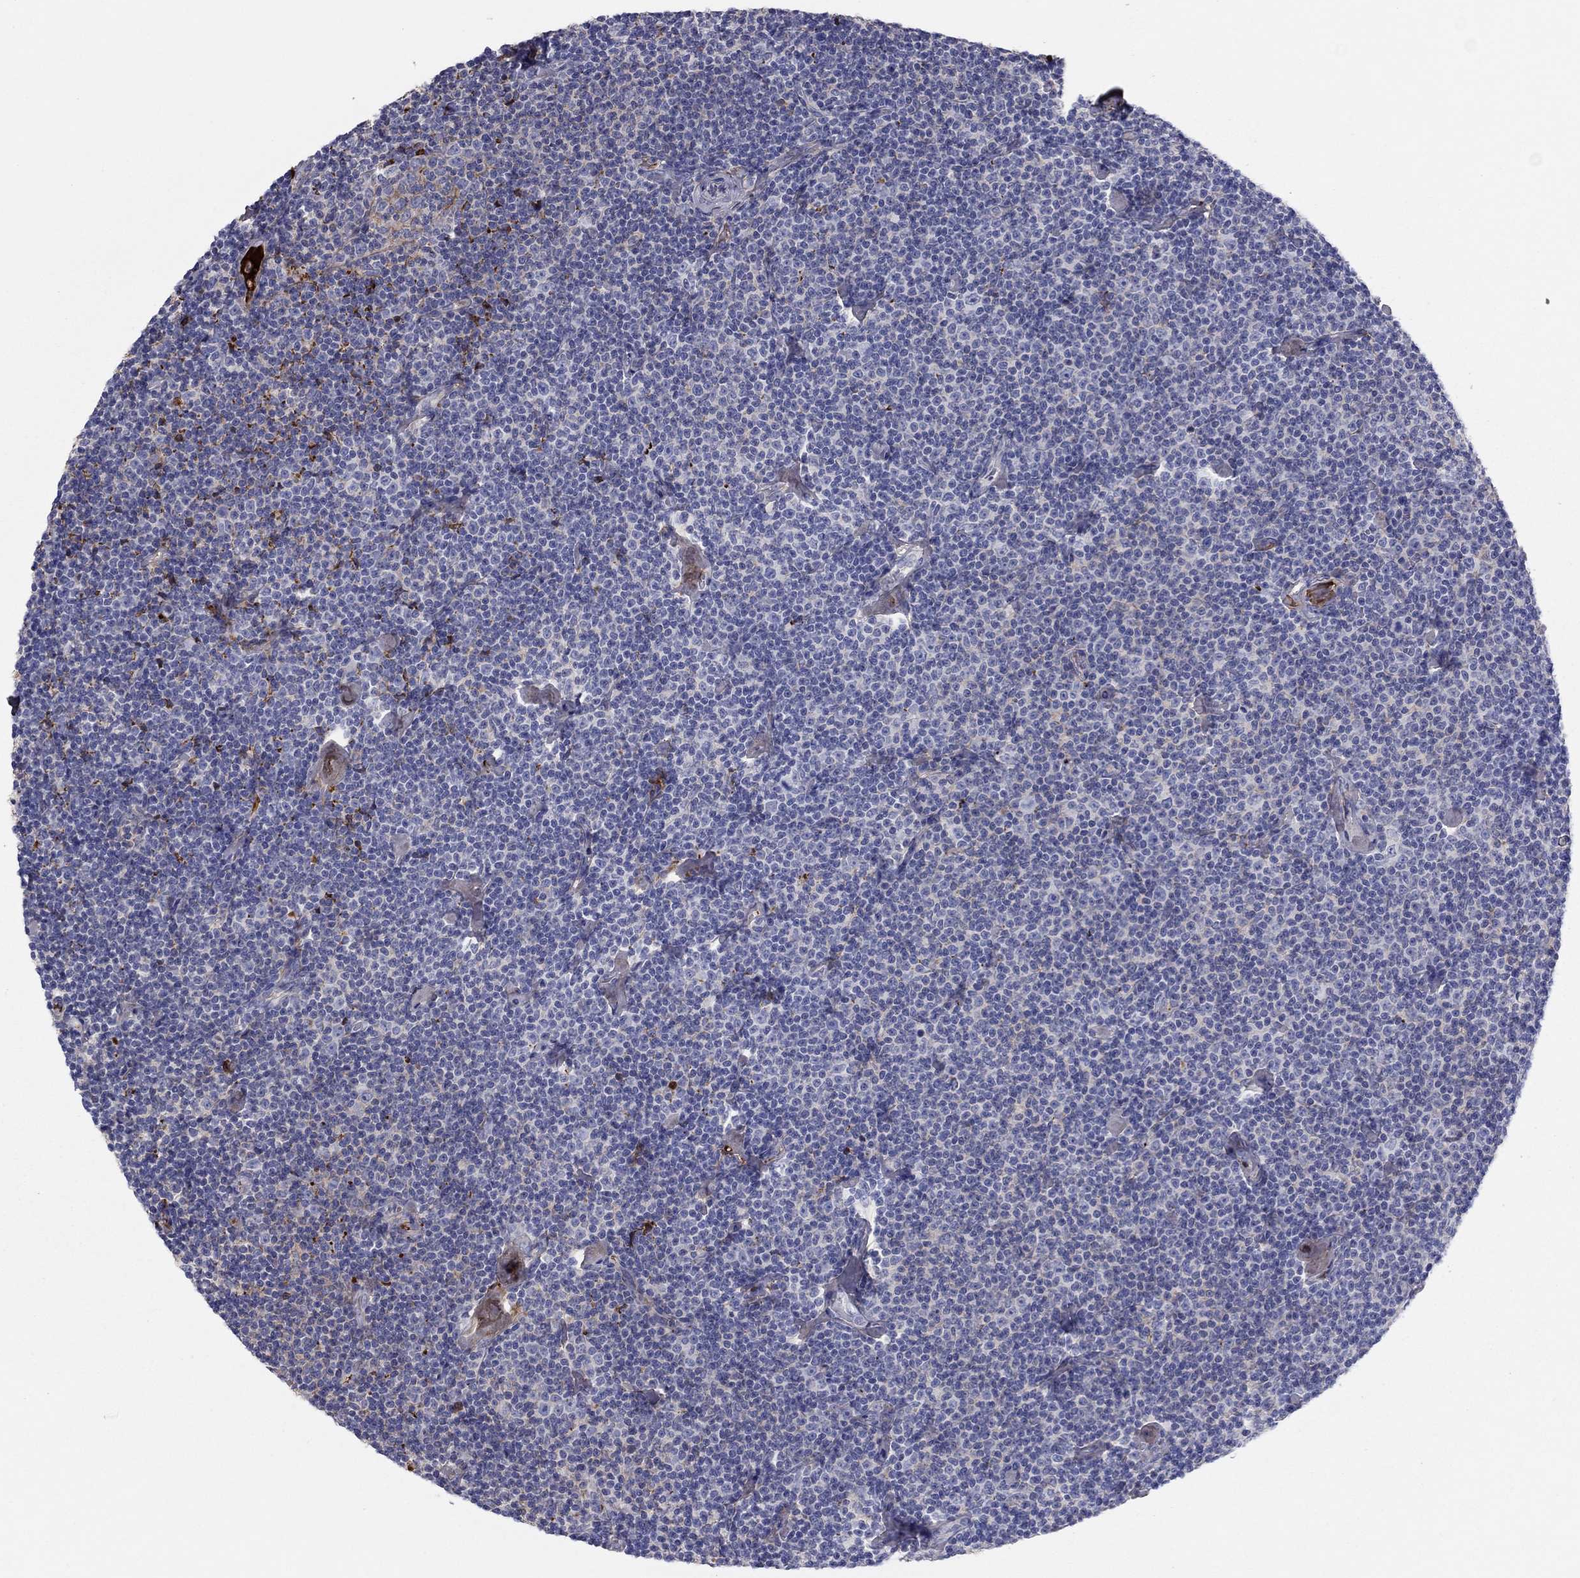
{"staining": {"intensity": "negative", "quantity": "none", "location": "none"}, "tissue": "lymphoma", "cell_type": "Tumor cells", "image_type": "cancer", "snomed": [{"axis": "morphology", "description": "Malignant lymphoma, non-Hodgkin's type, Low grade"}, {"axis": "topography", "description": "Lymph node"}], "caption": "IHC of human malignant lymphoma, non-Hodgkin's type (low-grade) displays no staining in tumor cells. (Brightfield microscopy of DAB (3,3'-diaminobenzidine) IHC at high magnification).", "gene": "HPX", "patient": {"sex": "male", "age": 81}}